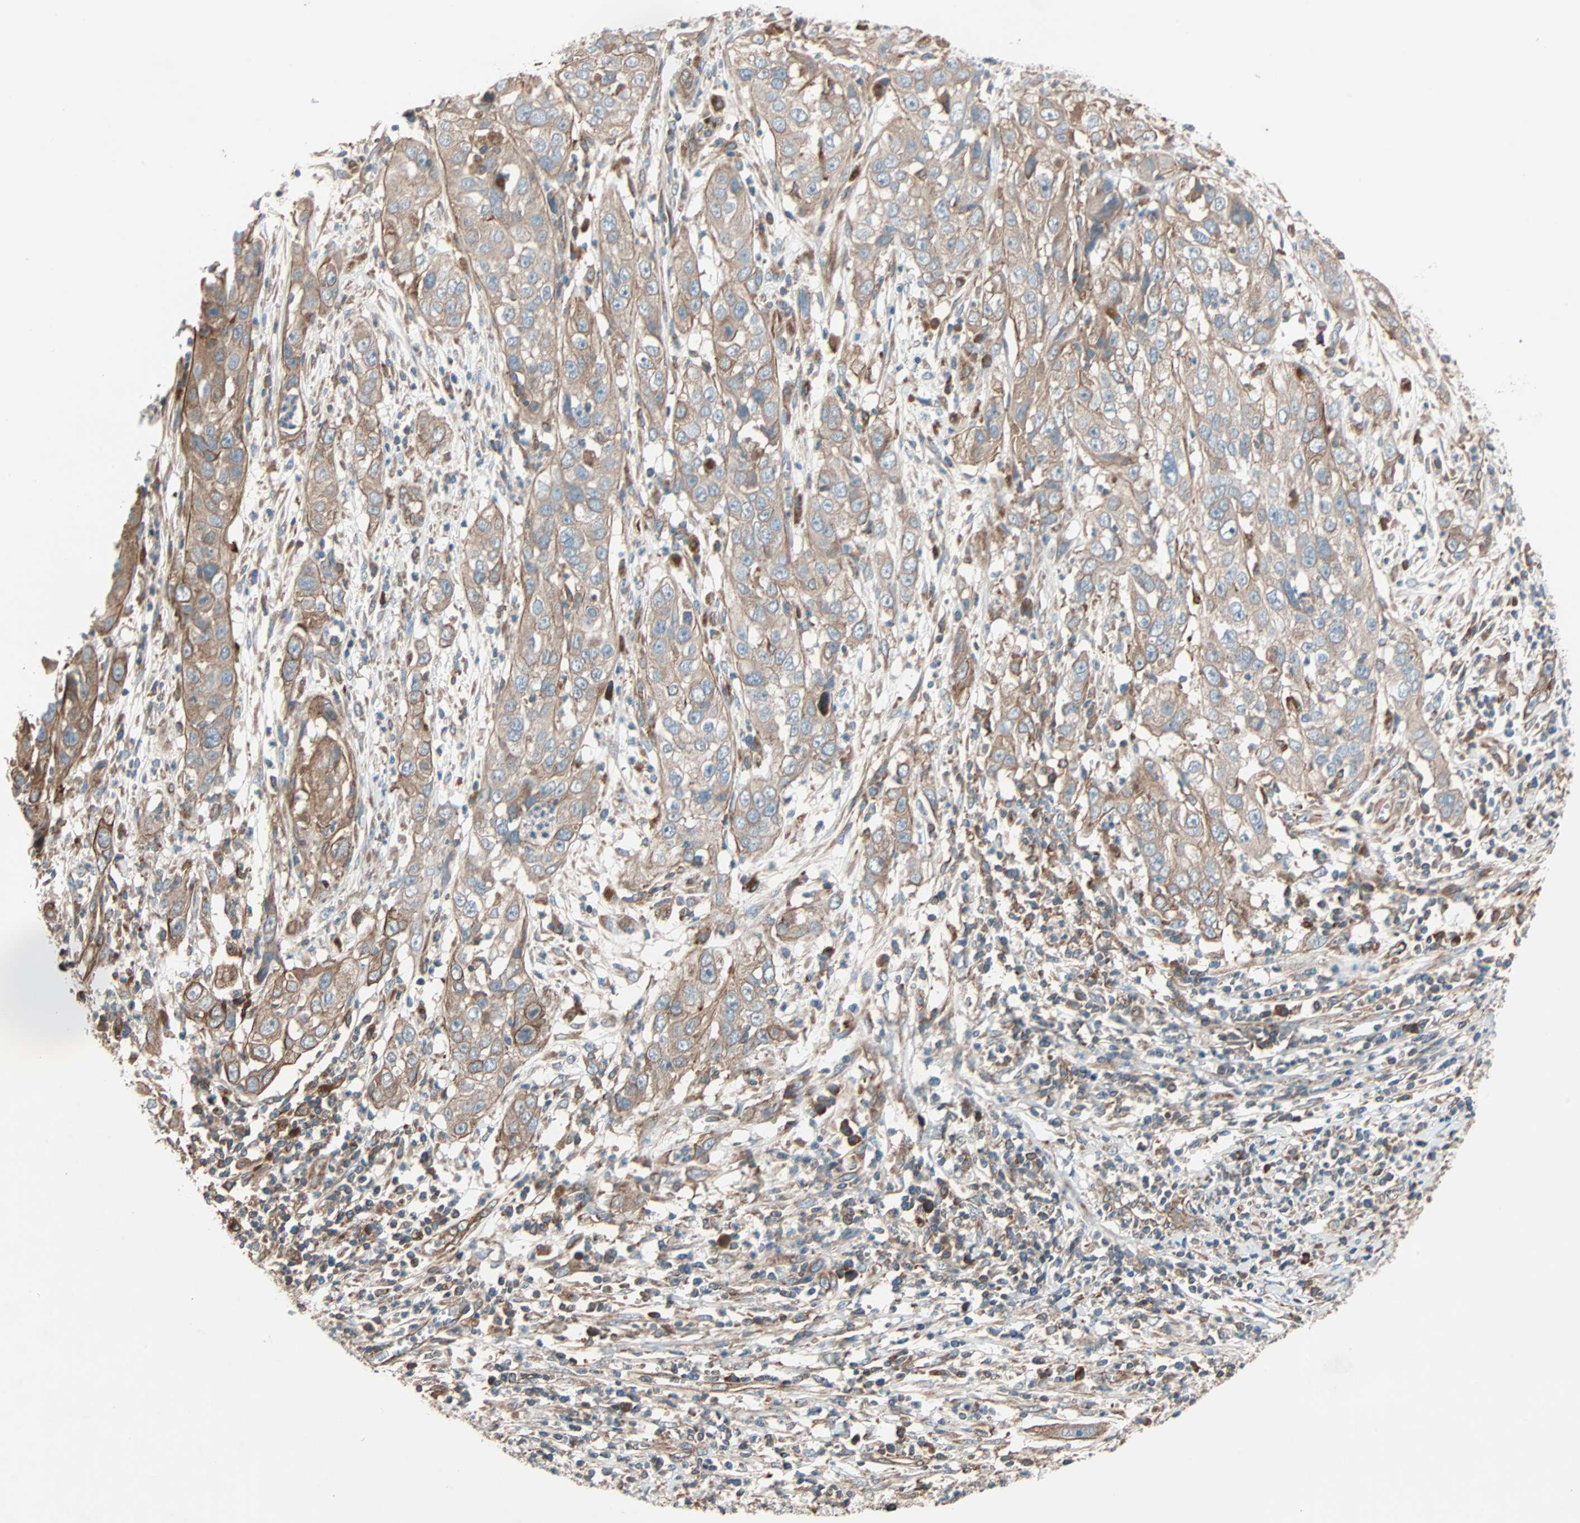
{"staining": {"intensity": "weak", "quantity": ">75%", "location": "cytoplasmic/membranous"}, "tissue": "cervical cancer", "cell_type": "Tumor cells", "image_type": "cancer", "snomed": [{"axis": "morphology", "description": "Squamous cell carcinoma, NOS"}, {"axis": "topography", "description": "Cervix"}], "caption": "A low amount of weak cytoplasmic/membranous staining is seen in approximately >75% of tumor cells in cervical squamous cell carcinoma tissue.", "gene": "PHYH", "patient": {"sex": "female", "age": 32}}